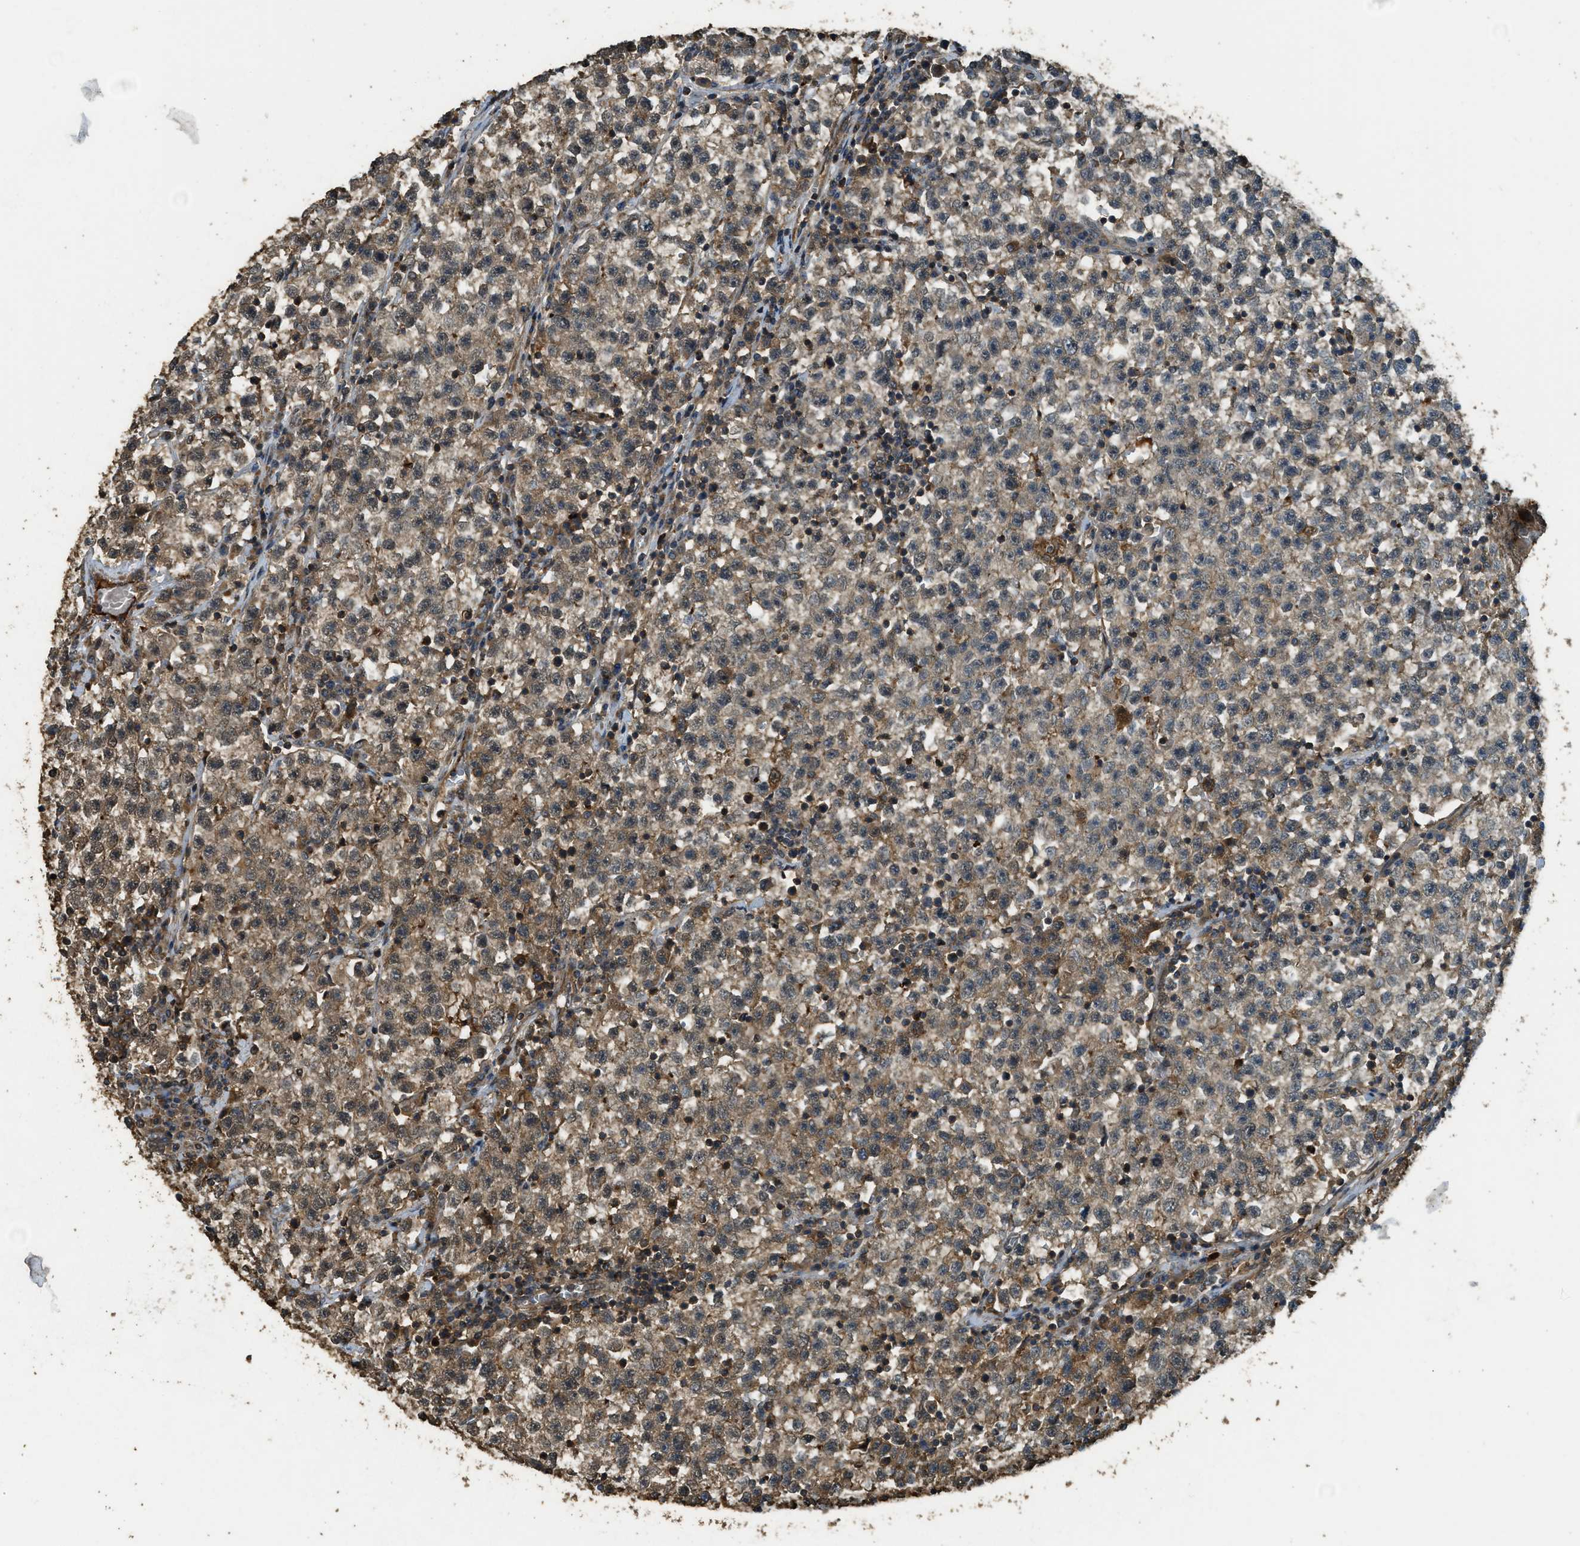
{"staining": {"intensity": "moderate", "quantity": ">75%", "location": "cytoplasmic/membranous"}, "tissue": "testis cancer", "cell_type": "Tumor cells", "image_type": "cancer", "snomed": [{"axis": "morphology", "description": "Seminoma, NOS"}, {"axis": "topography", "description": "Testis"}], "caption": "Testis cancer stained with a protein marker shows moderate staining in tumor cells.", "gene": "PPP6R3", "patient": {"sex": "male", "age": 22}}